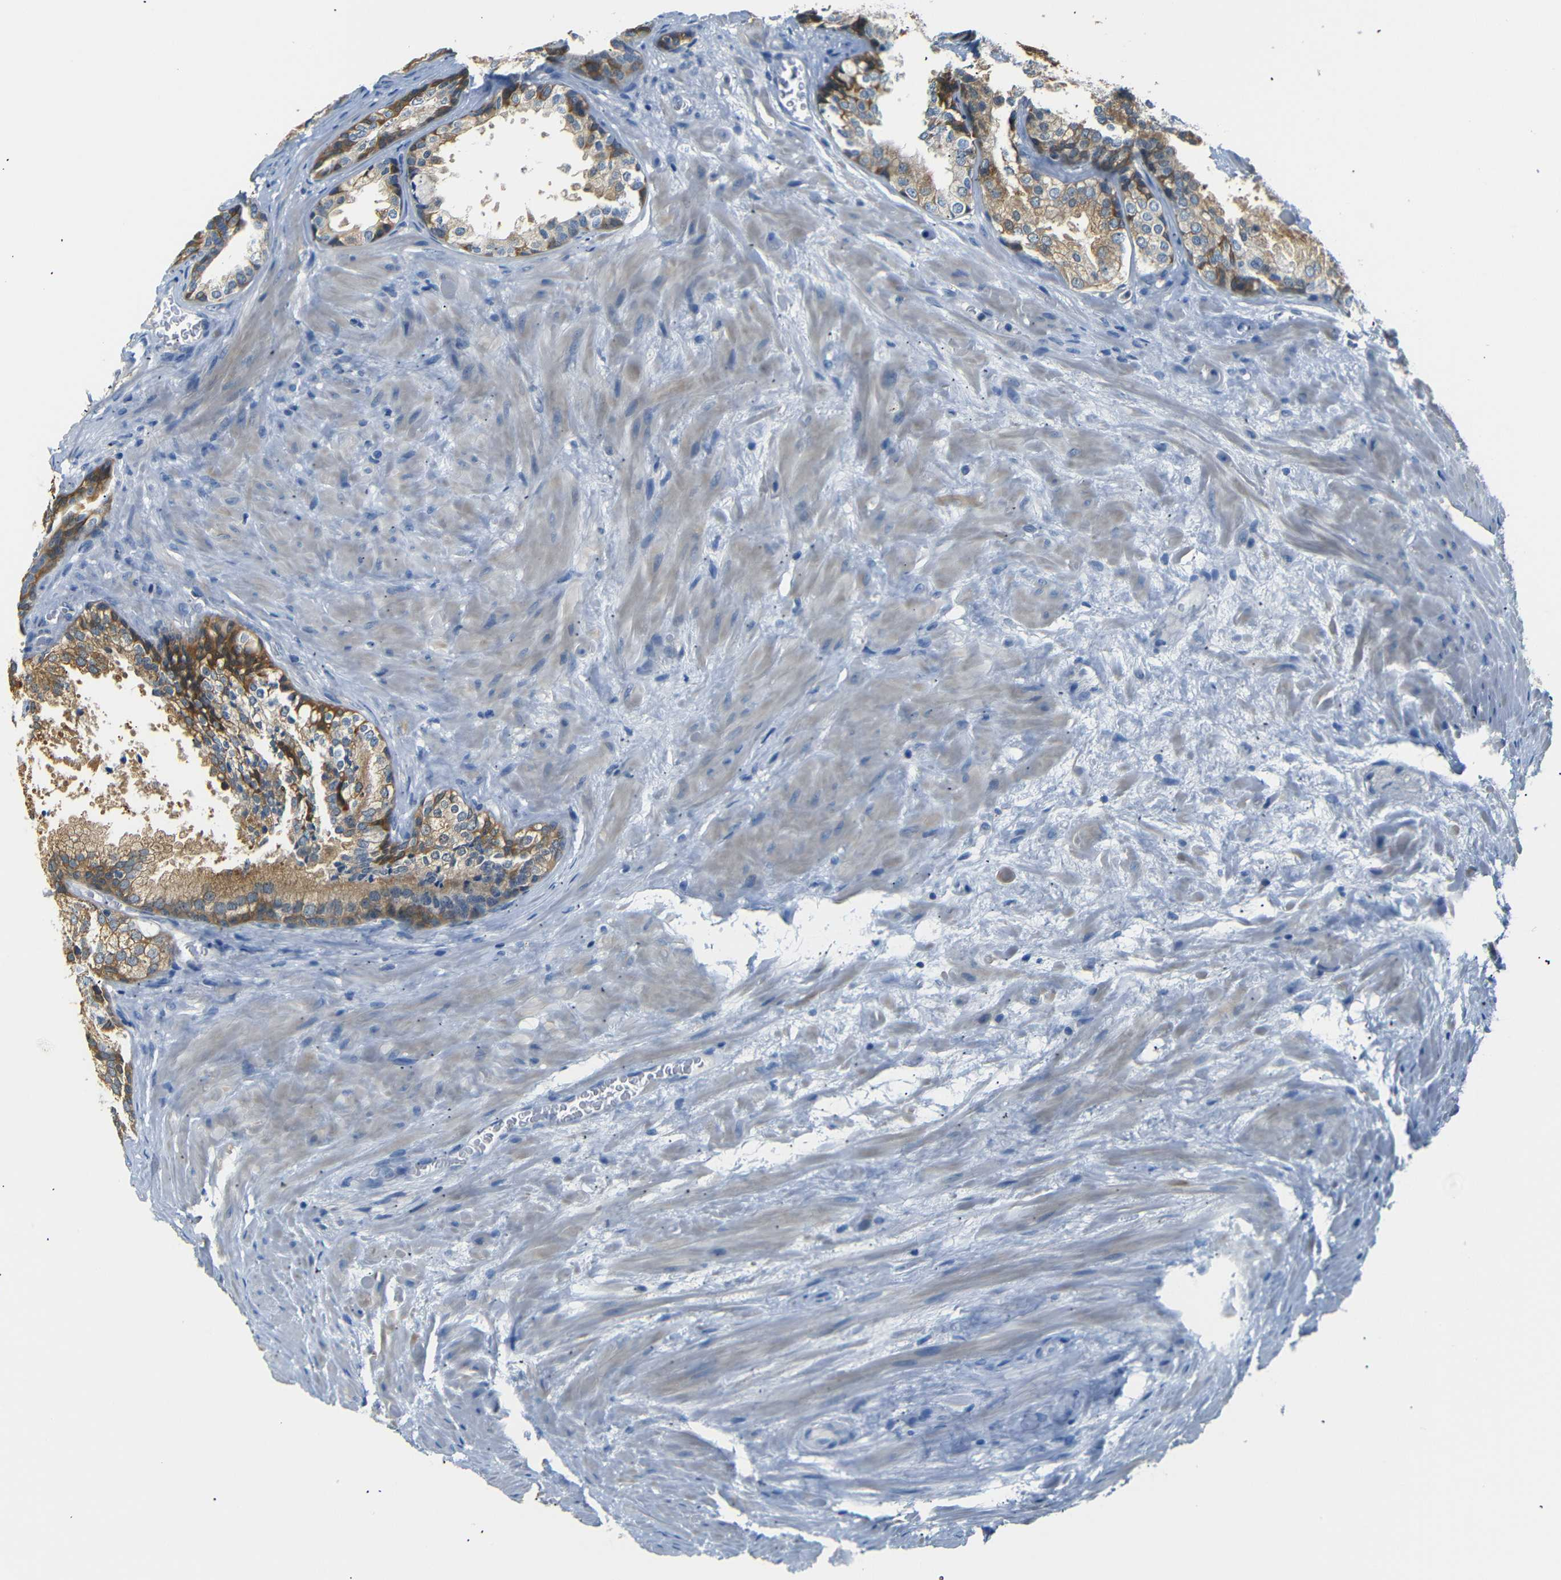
{"staining": {"intensity": "moderate", "quantity": ">75%", "location": "cytoplasmic/membranous"}, "tissue": "prostate cancer", "cell_type": "Tumor cells", "image_type": "cancer", "snomed": [{"axis": "morphology", "description": "Adenocarcinoma, High grade"}, {"axis": "topography", "description": "Prostate"}], "caption": "Immunohistochemical staining of human prostate cancer (high-grade adenocarcinoma) displays moderate cytoplasmic/membranous protein positivity in approximately >75% of tumor cells.", "gene": "SFN", "patient": {"sex": "male", "age": 70}}